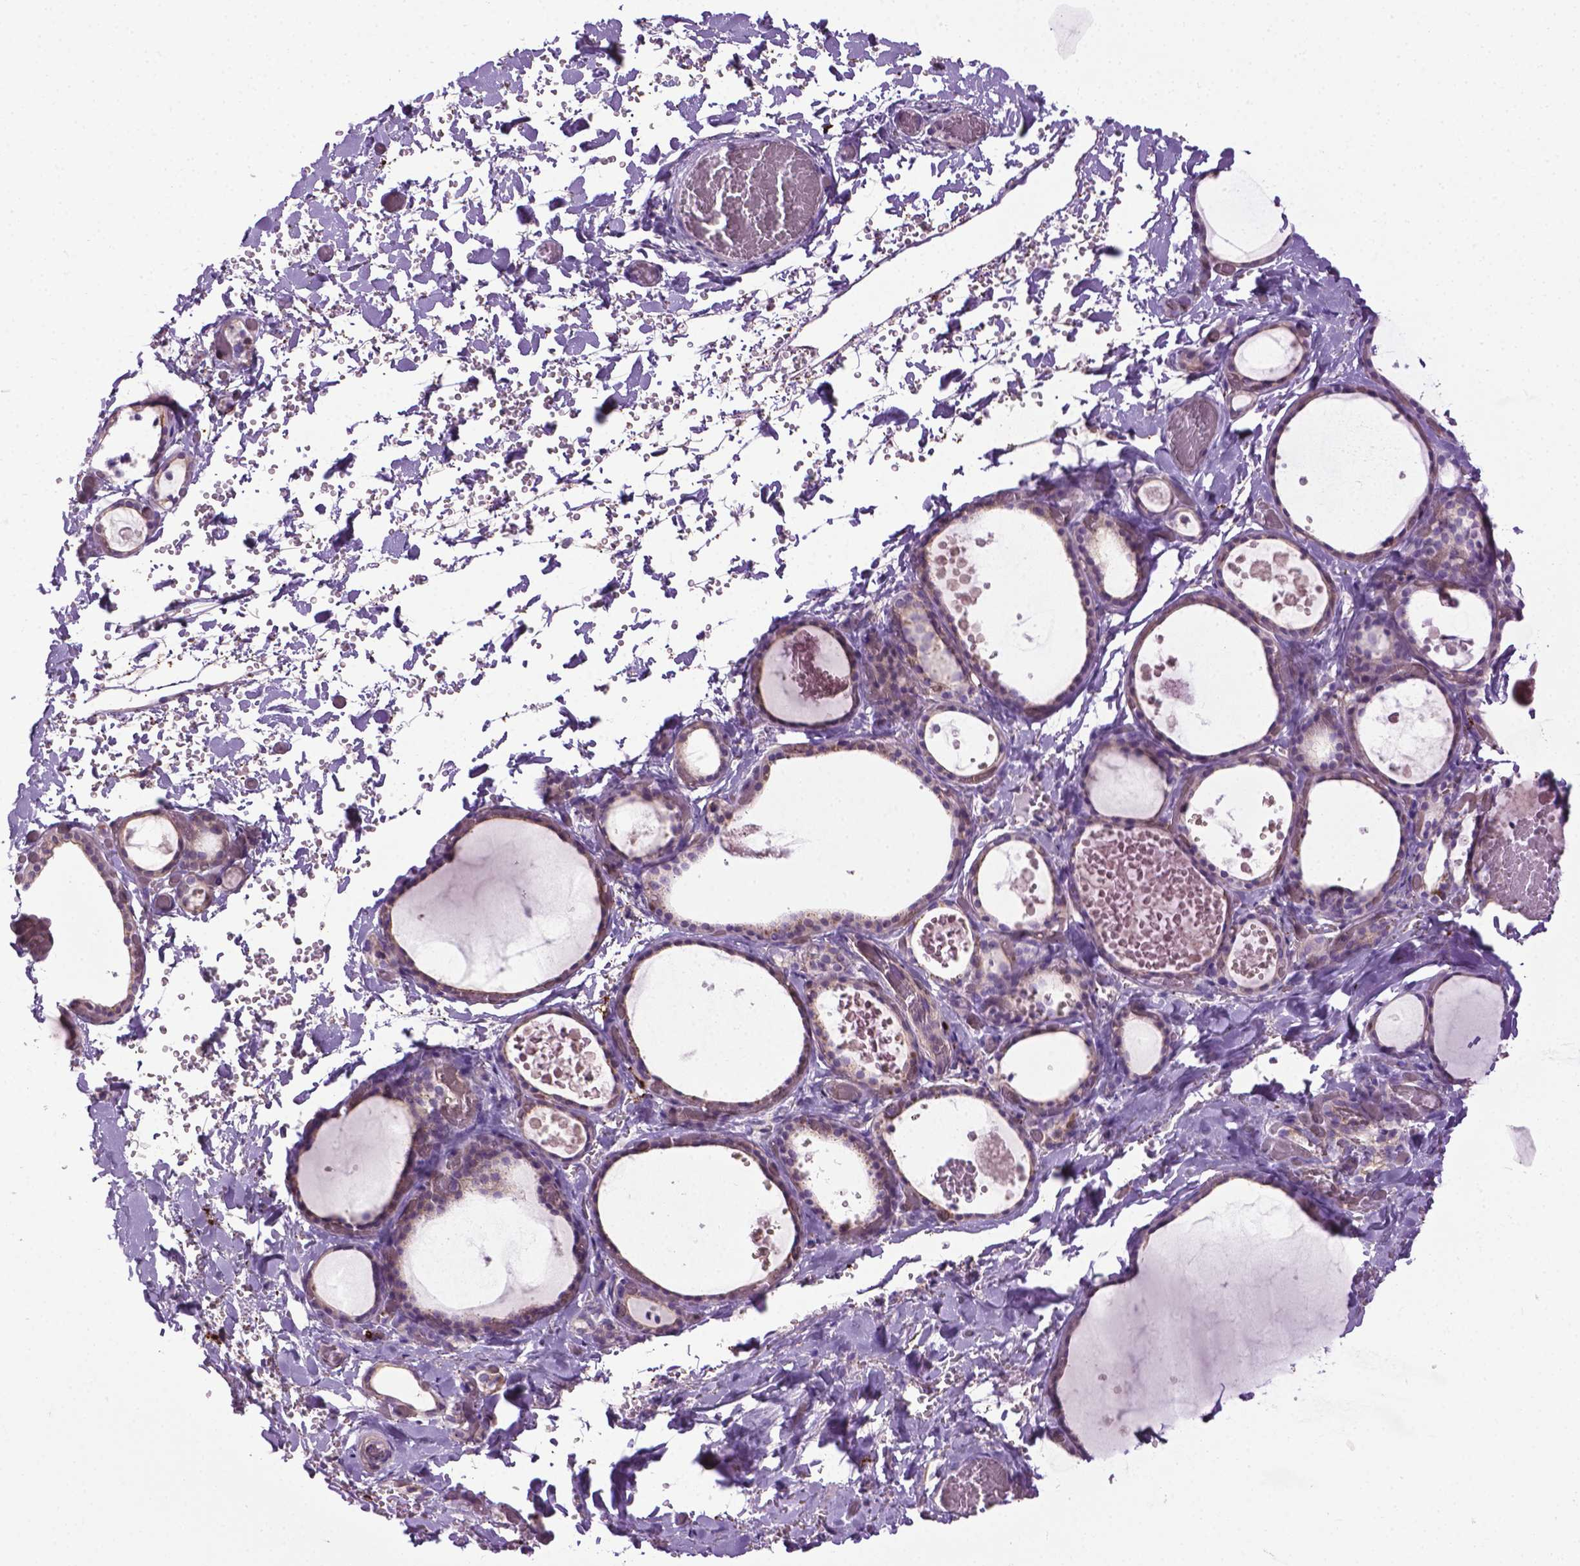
{"staining": {"intensity": "negative", "quantity": "none", "location": "none"}, "tissue": "thyroid gland", "cell_type": "Glandular cells", "image_type": "normal", "snomed": [{"axis": "morphology", "description": "Normal tissue, NOS"}, {"axis": "topography", "description": "Thyroid gland"}], "caption": "IHC of unremarkable thyroid gland demonstrates no staining in glandular cells.", "gene": "SPECC1L", "patient": {"sex": "female", "age": 56}}